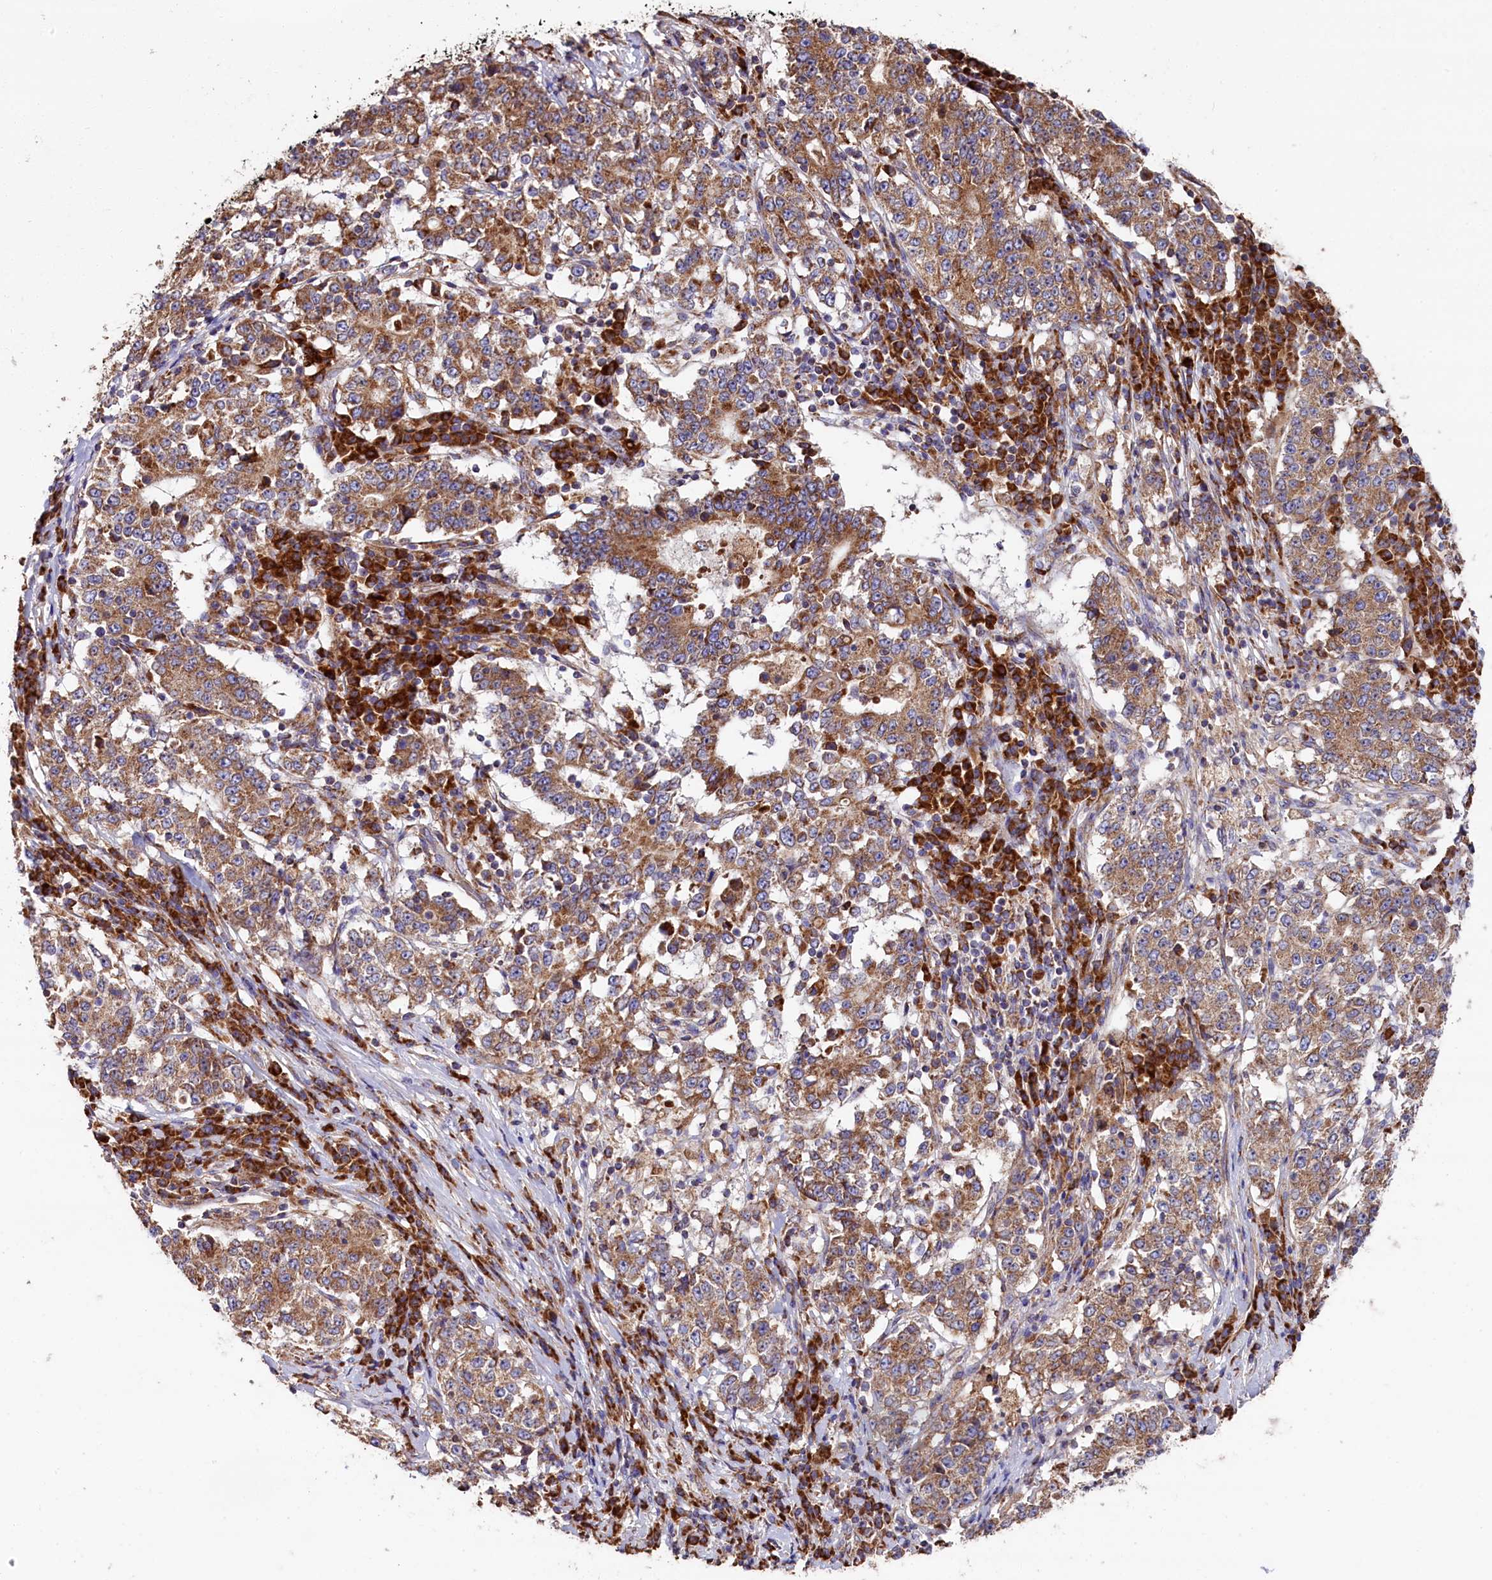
{"staining": {"intensity": "moderate", "quantity": ">75%", "location": "cytoplasmic/membranous"}, "tissue": "stomach cancer", "cell_type": "Tumor cells", "image_type": "cancer", "snomed": [{"axis": "morphology", "description": "Adenocarcinoma, NOS"}, {"axis": "topography", "description": "Stomach"}], "caption": "Protein expression analysis of adenocarcinoma (stomach) exhibits moderate cytoplasmic/membranous positivity in approximately >75% of tumor cells. (DAB (3,3'-diaminobenzidine) IHC, brown staining for protein, blue staining for nuclei).", "gene": "ZSWIM1", "patient": {"sex": "male", "age": 59}}